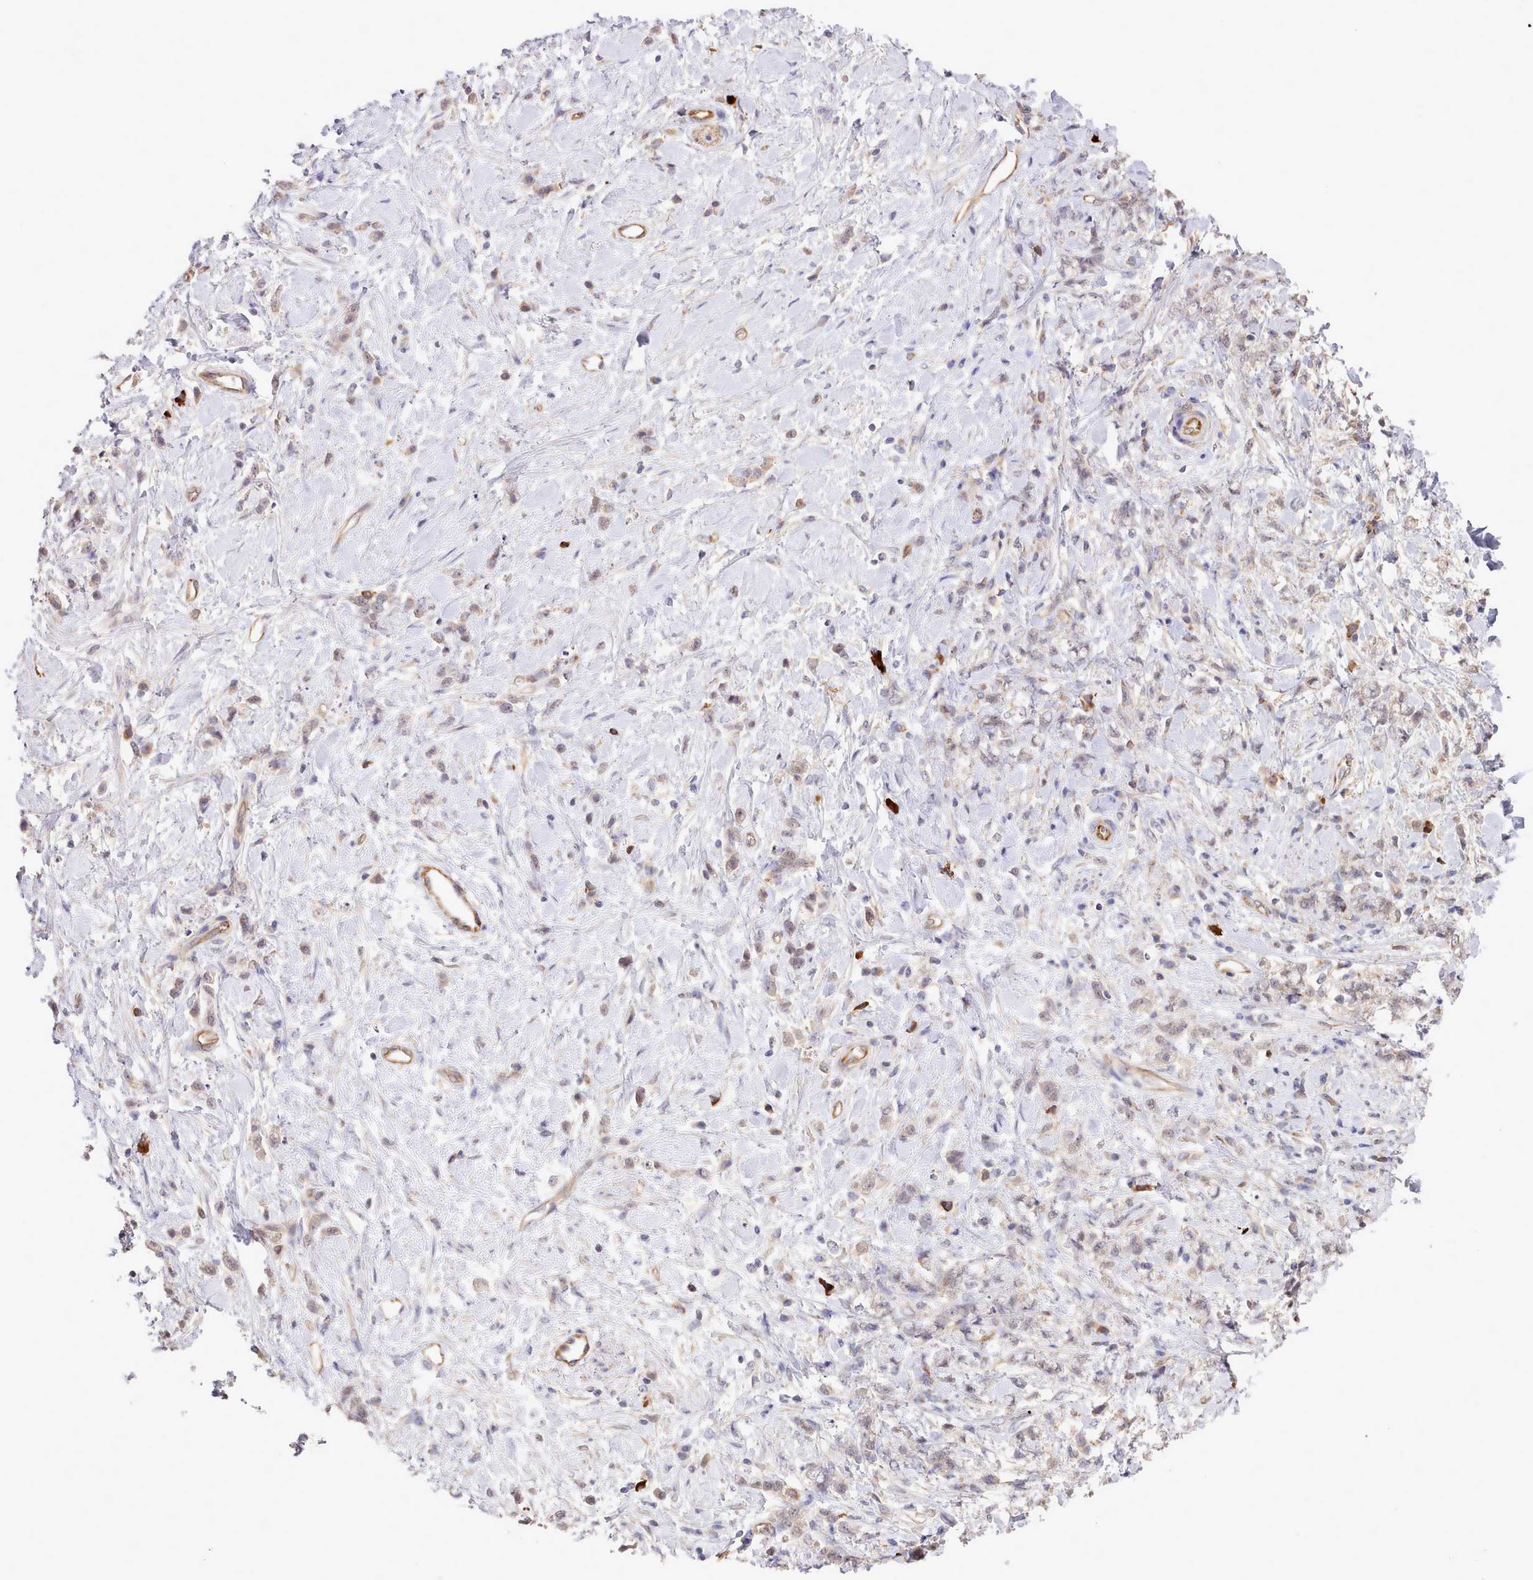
{"staining": {"intensity": "weak", "quantity": ">75%", "location": "cytoplasmic/membranous"}, "tissue": "stomach cancer", "cell_type": "Tumor cells", "image_type": "cancer", "snomed": [{"axis": "morphology", "description": "Adenocarcinoma, NOS"}, {"axis": "topography", "description": "Stomach"}], "caption": "Stomach adenocarcinoma stained with a brown dye exhibits weak cytoplasmic/membranous positive expression in about >75% of tumor cells.", "gene": "ZC3H13", "patient": {"sex": "female", "age": 60}}